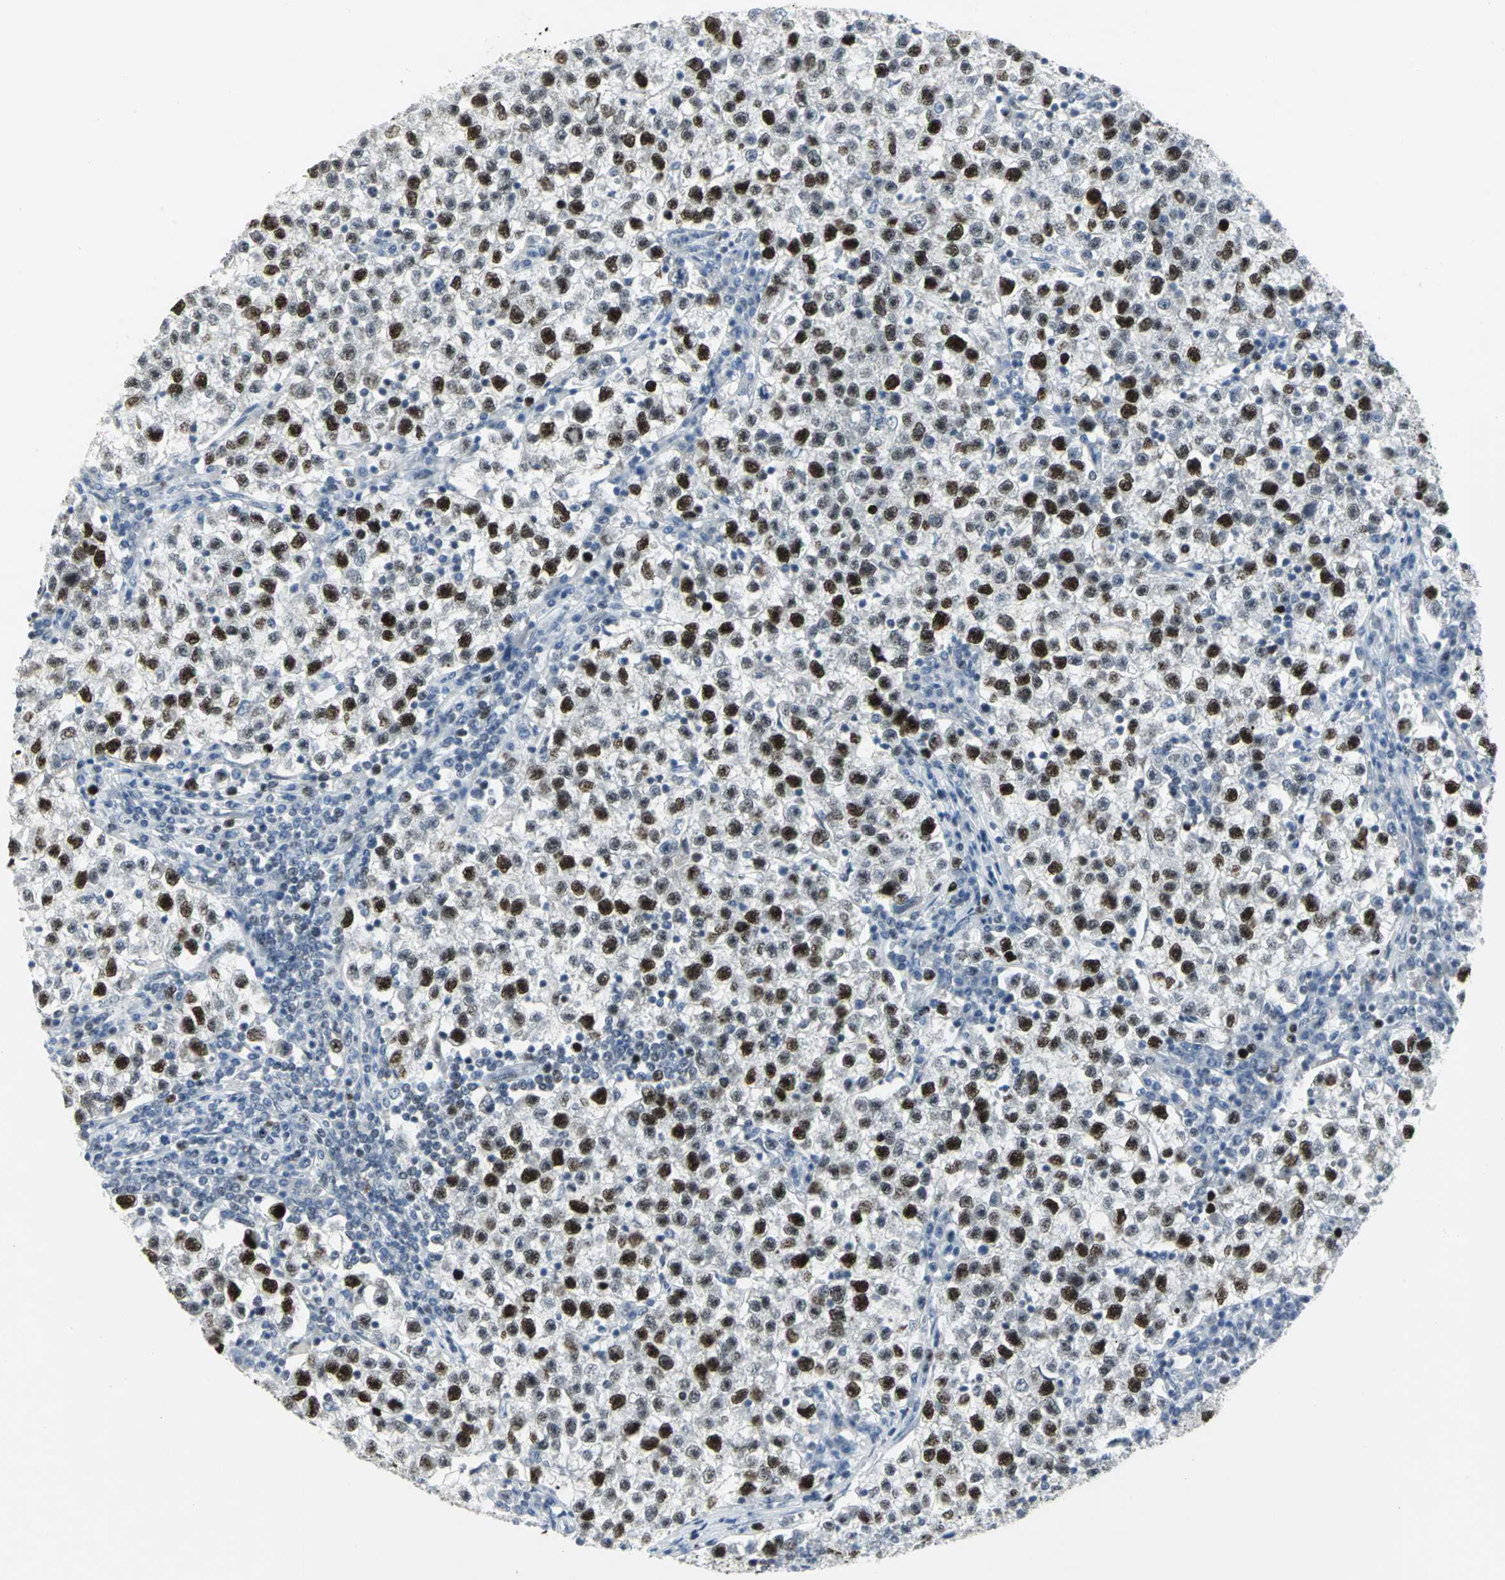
{"staining": {"intensity": "strong", "quantity": "25%-75%", "location": "nuclear"}, "tissue": "testis cancer", "cell_type": "Tumor cells", "image_type": "cancer", "snomed": [{"axis": "morphology", "description": "Seminoma, NOS"}, {"axis": "topography", "description": "Testis"}], "caption": "This is an image of immunohistochemistry (IHC) staining of testis cancer, which shows strong staining in the nuclear of tumor cells.", "gene": "RPA1", "patient": {"sex": "male", "age": 22}}